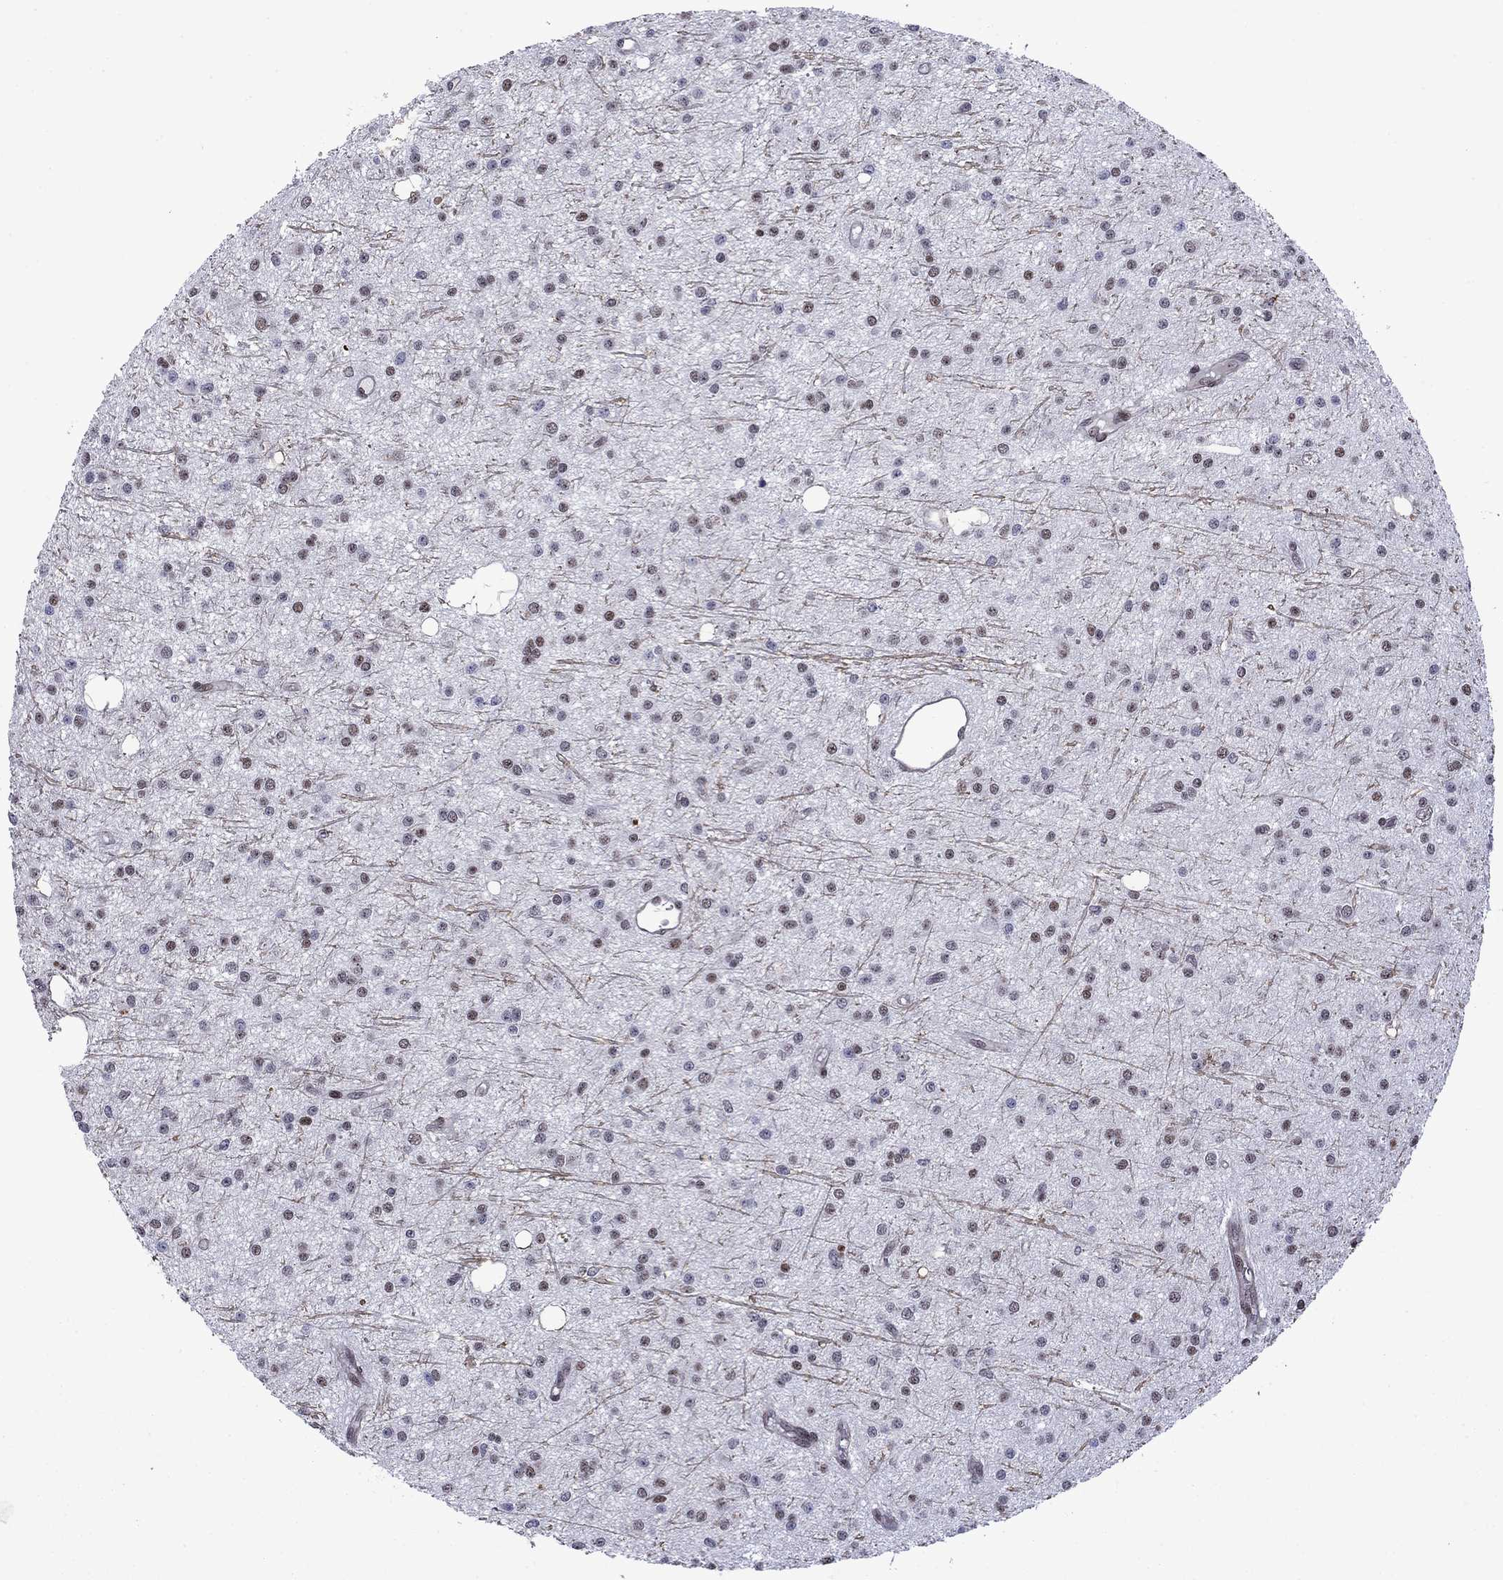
{"staining": {"intensity": "moderate", "quantity": "<25%", "location": "nuclear"}, "tissue": "glioma", "cell_type": "Tumor cells", "image_type": "cancer", "snomed": [{"axis": "morphology", "description": "Glioma, malignant, Low grade"}, {"axis": "topography", "description": "Brain"}], "caption": "Protein expression analysis of glioma displays moderate nuclear expression in approximately <25% of tumor cells. (Stains: DAB (3,3'-diaminobenzidine) in brown, nuclei in blue, Microscopy: brightfield microscopy at high magnification).", "gene": "SURF2", "patient": {"sex": "male", "age": 27}}